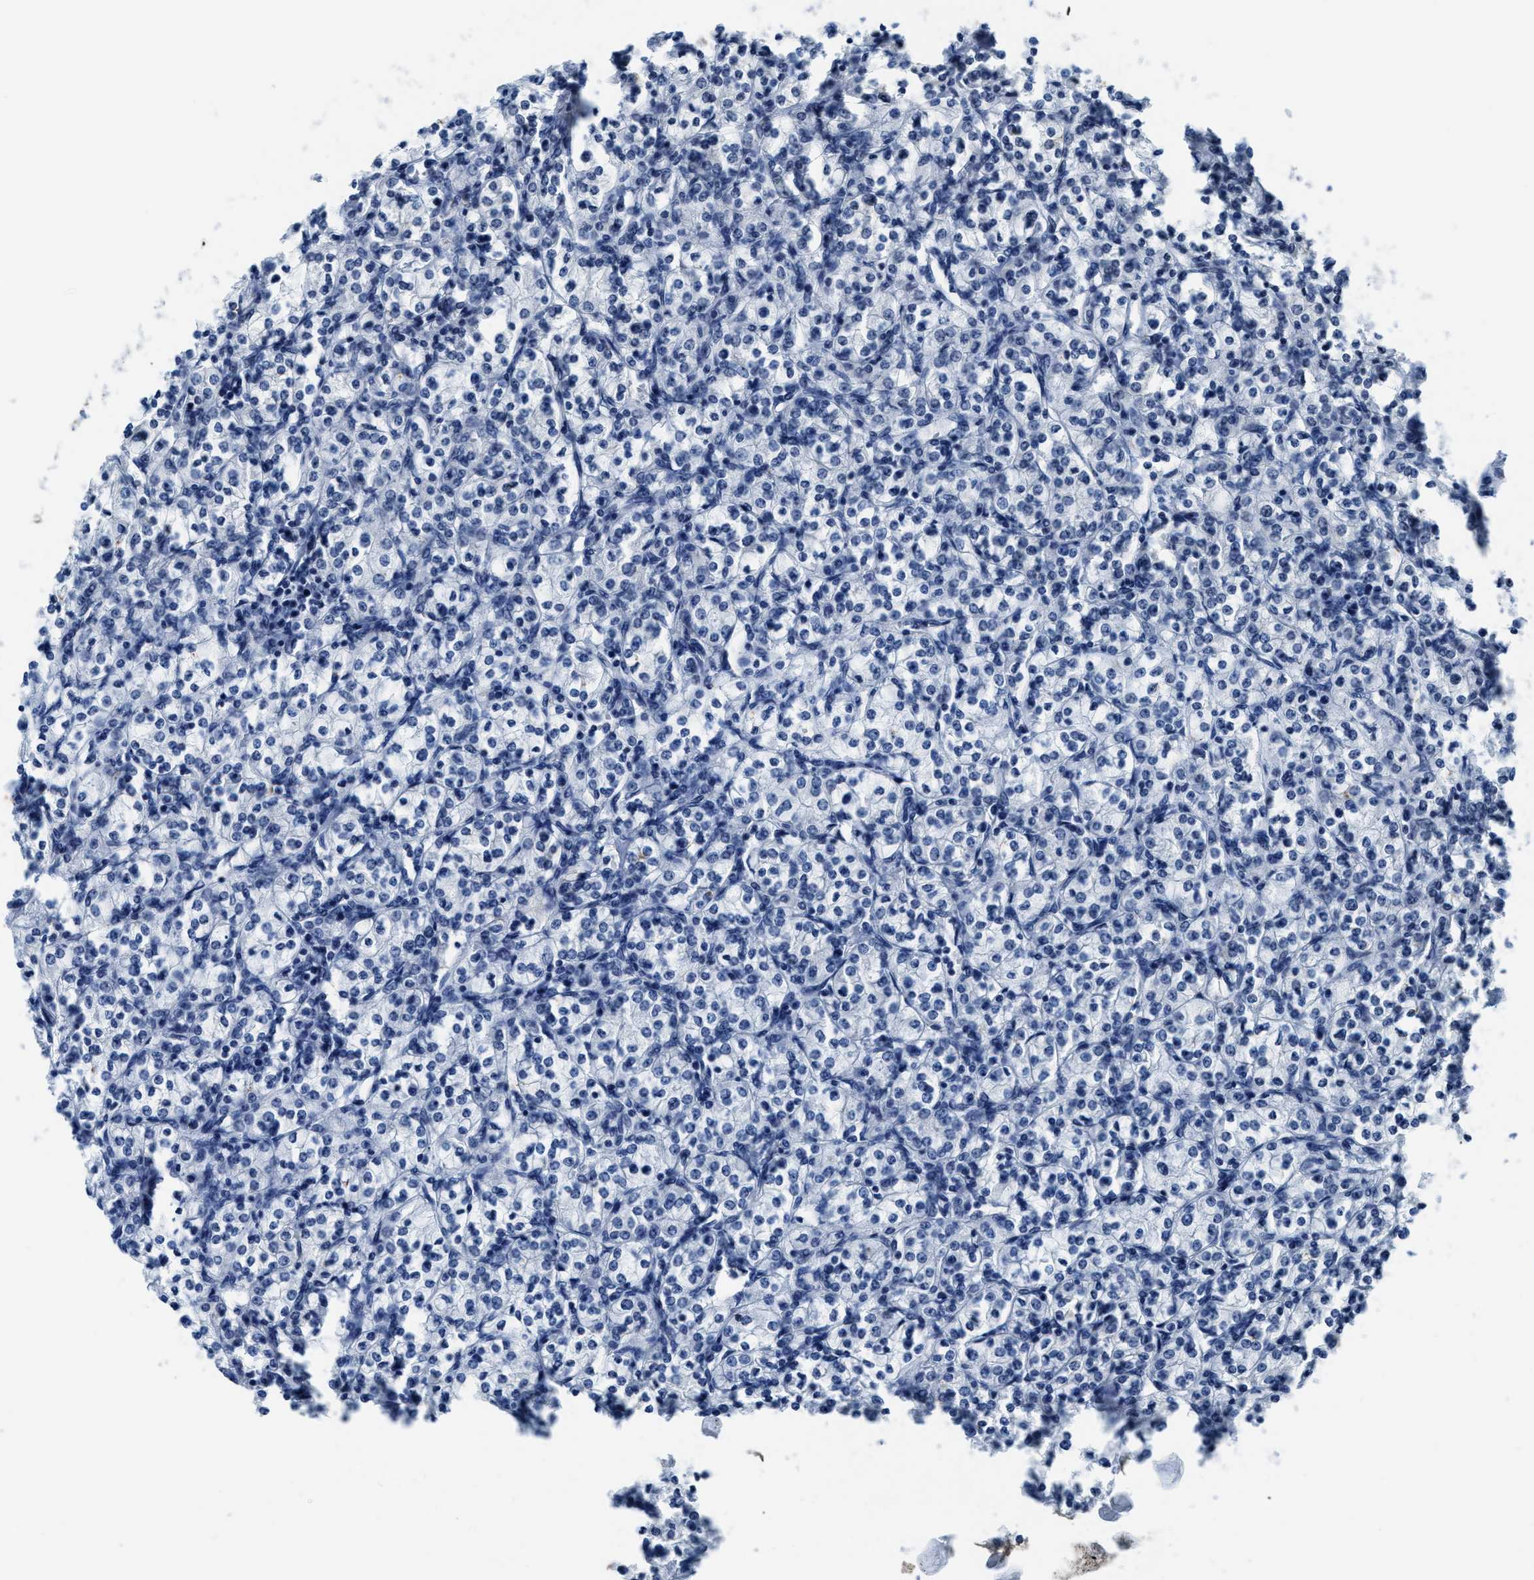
{"staining": {"intensity": "negative", "quantity": "none", "location": "none"}, "tissue": "renal cancer", "cell_type": "Tumor cells", "image_type": "cancer", "snomed": [{"axis": "morphology", "description": "Adenocarcinoma, NOS"}, {"axis": "topography", "description": "Kidney"}], "caption": "Adenocarcinoma (renal) stained for a protein using immunohistochemistry (IHC) exhibits no positivity tumor cells.", "gene": "ASZ1", "patient": {"sex": "male", "age": 77}}